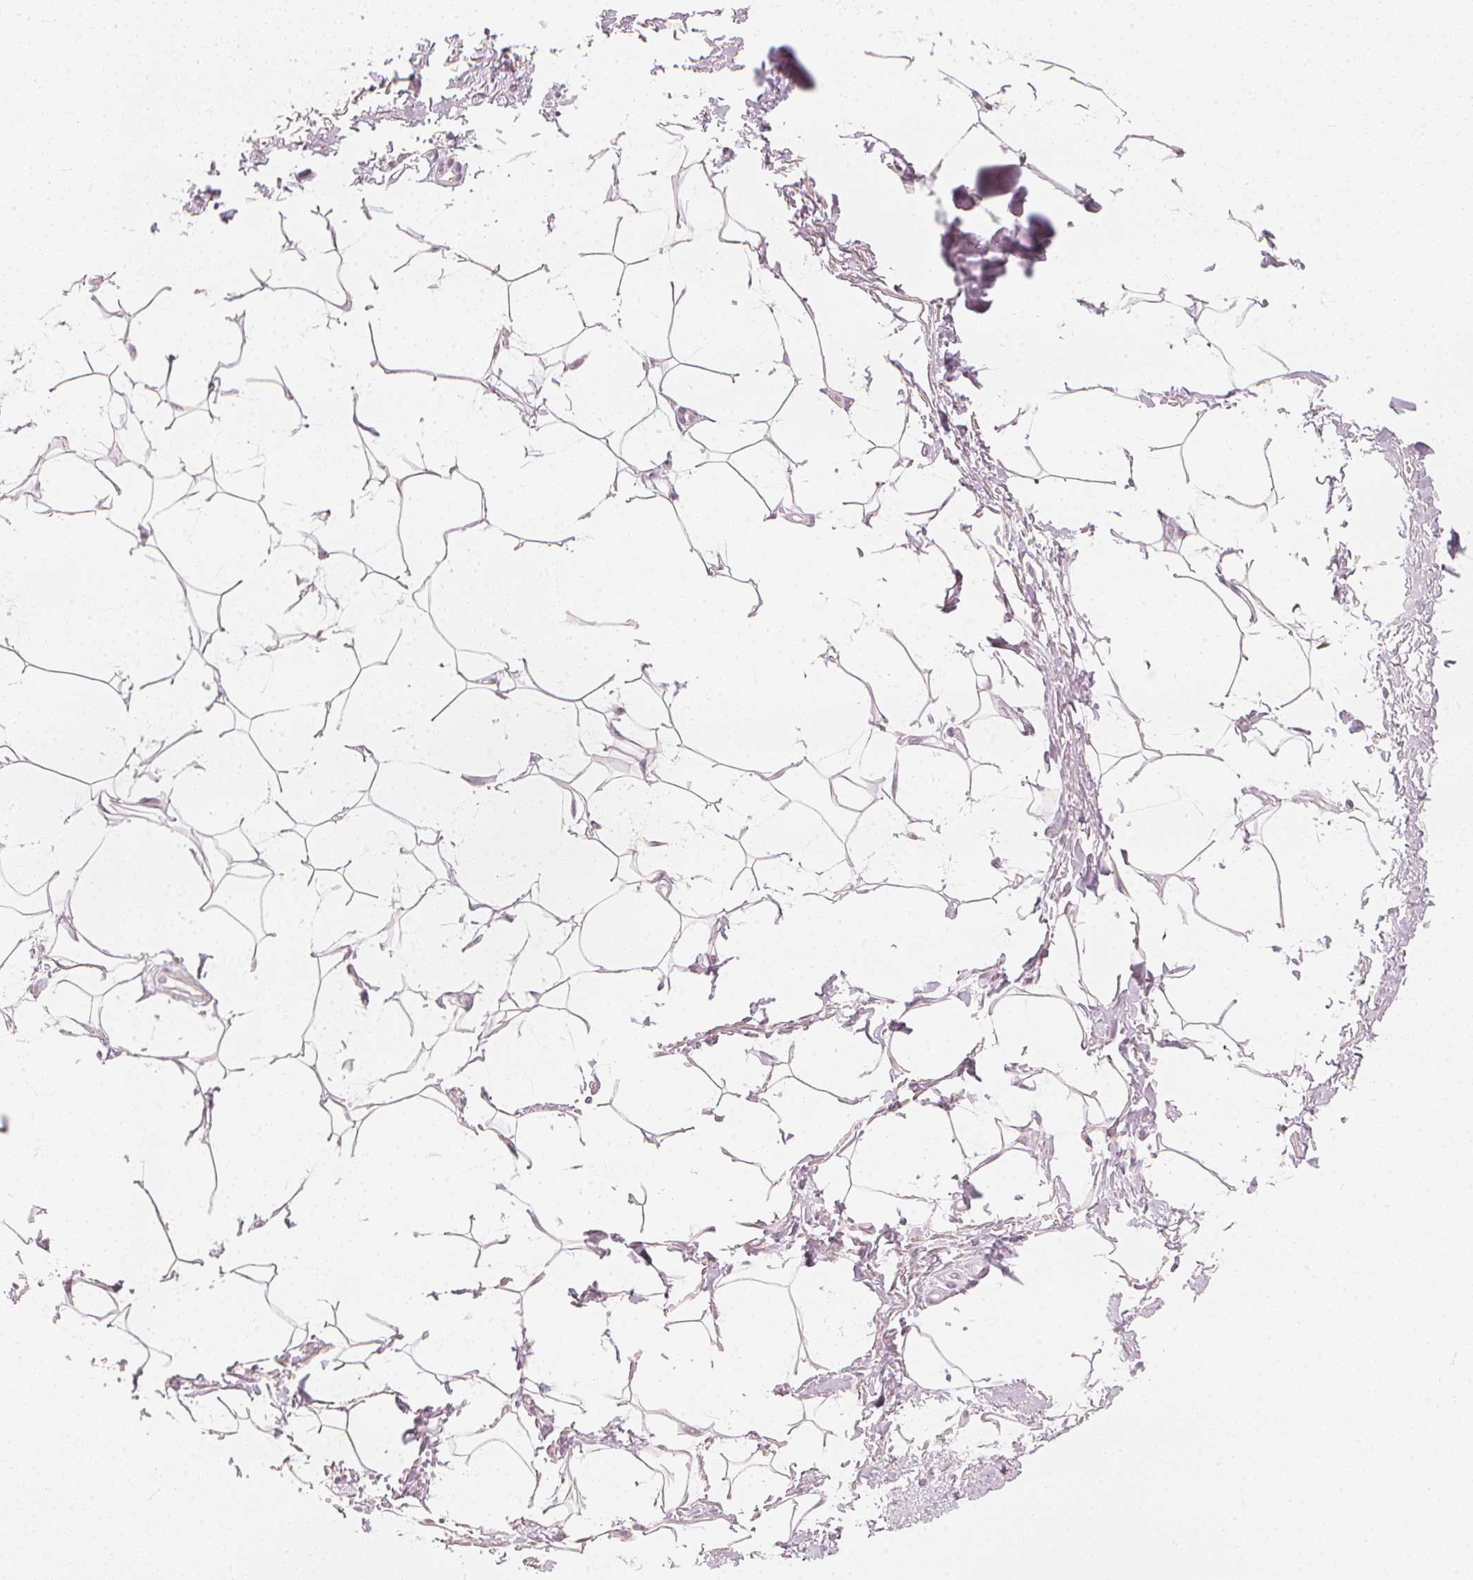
{"staining": {"intensity": "negative", "quantity": "none", "location": "none"}, "tissue": "adipose tissue", "cell_type": "Adipocytes", "image_type": "normal", "snomed": [{"axis": "morphology", "description": "Normal tissue, NOS"}, {"axis": "topography", "description": "Peripheral nerve tissue"}], "caption": "This is a micrograph of immunohistochemistry (IHC) staining of unremarkable adipose tissue, which shows no staining in adipocytes.", "gene": "CALB1", "patient": {"sex": "male", "age": 51}}